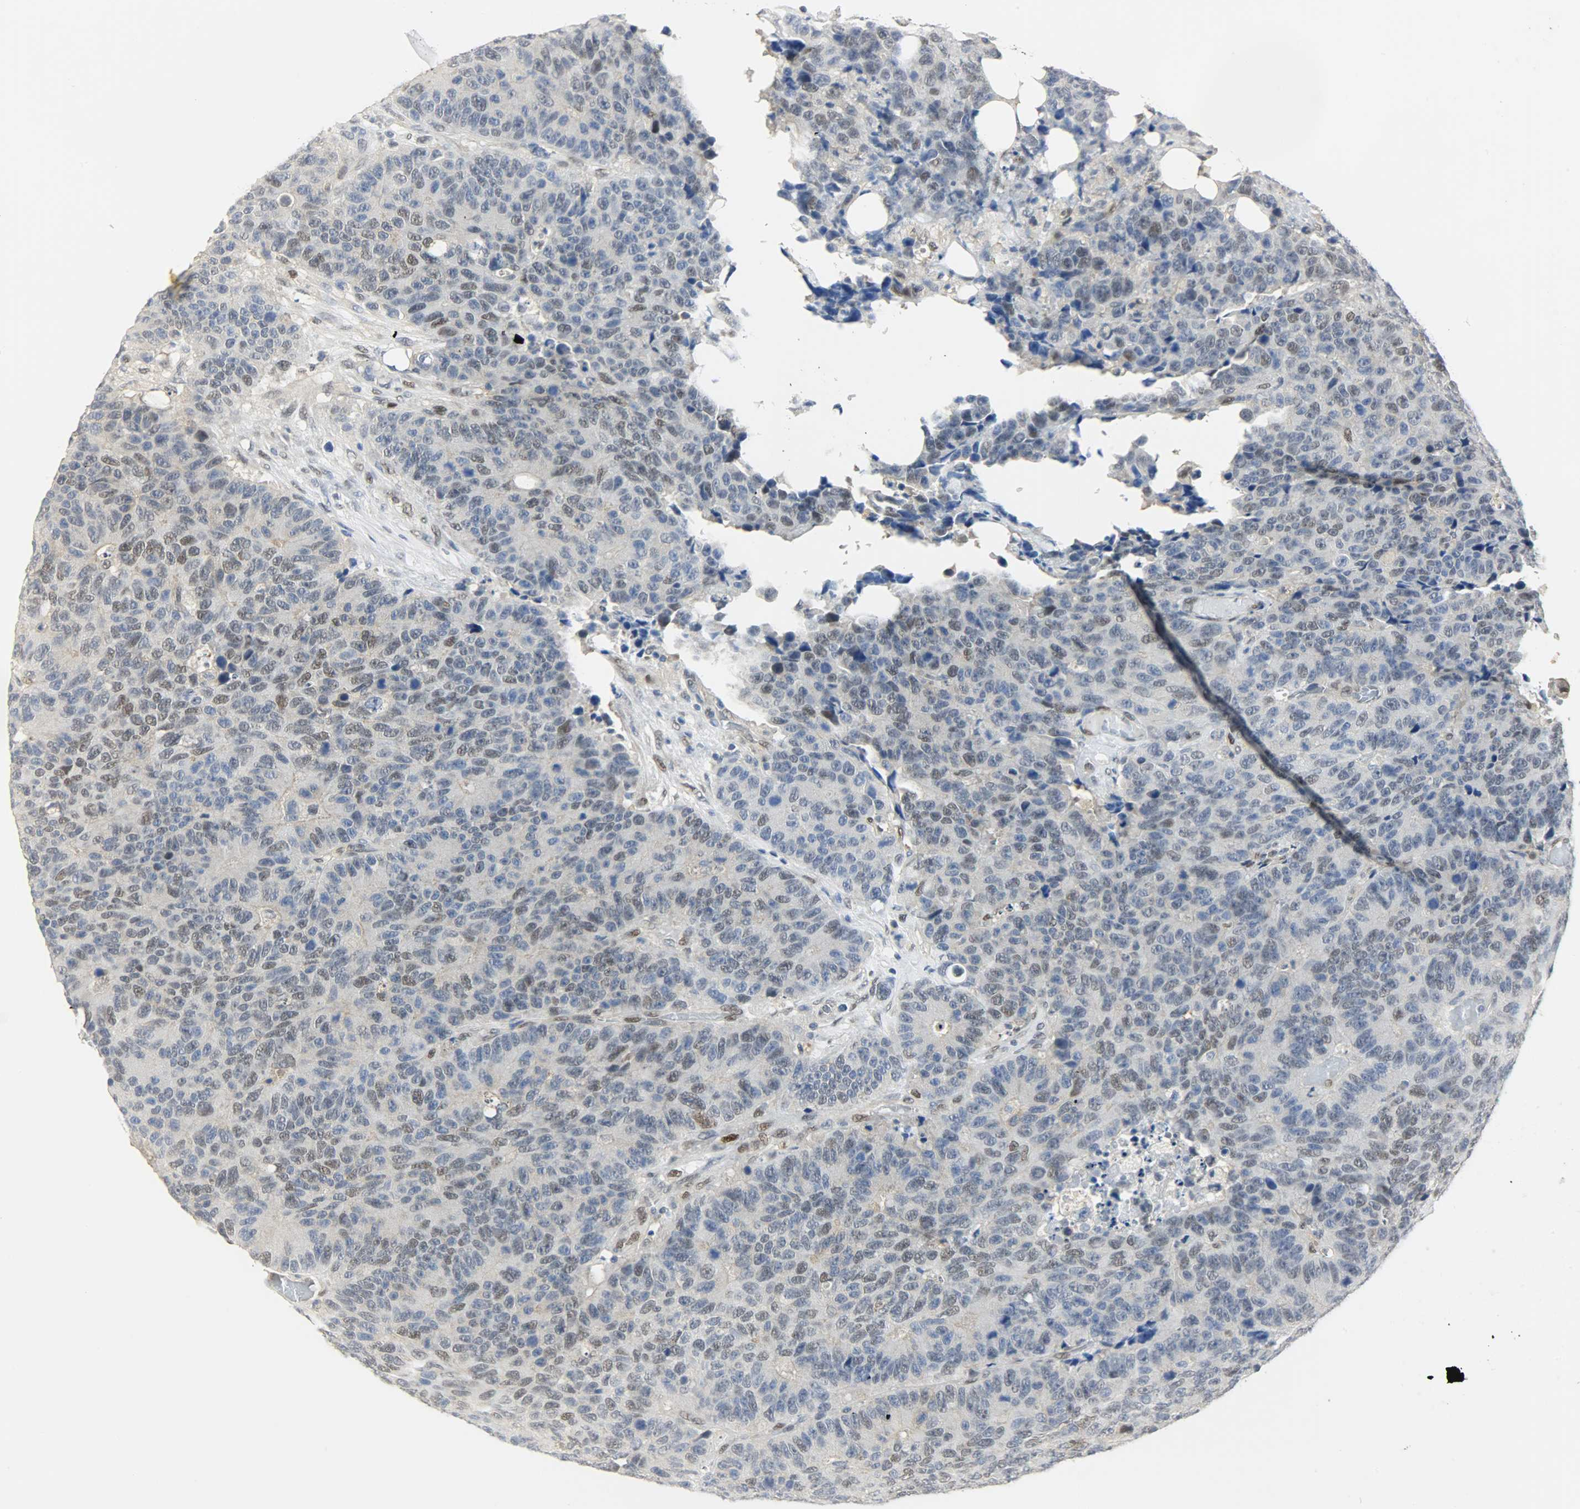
{"staining": {"intensity": "weak", "quantity": "25%-75%", "location": "nuclear"}, "tissue": "colorectal cancer", "cell_type": "Tumor cells", "image_type": "cancer", "snomed": [{"axis": "morphology", "description": "Adenocarcinoma, NOS"}, {"axis": "topography", "description": "Colon"}], "caption": "The immunohistochemical stain shows weak nuclear positivity in tumor cells of colorectal cancer (adenocarcinoma) tissue.", "gene": "NPEPL1", "patient": {"sex": "female", "age": 86}}